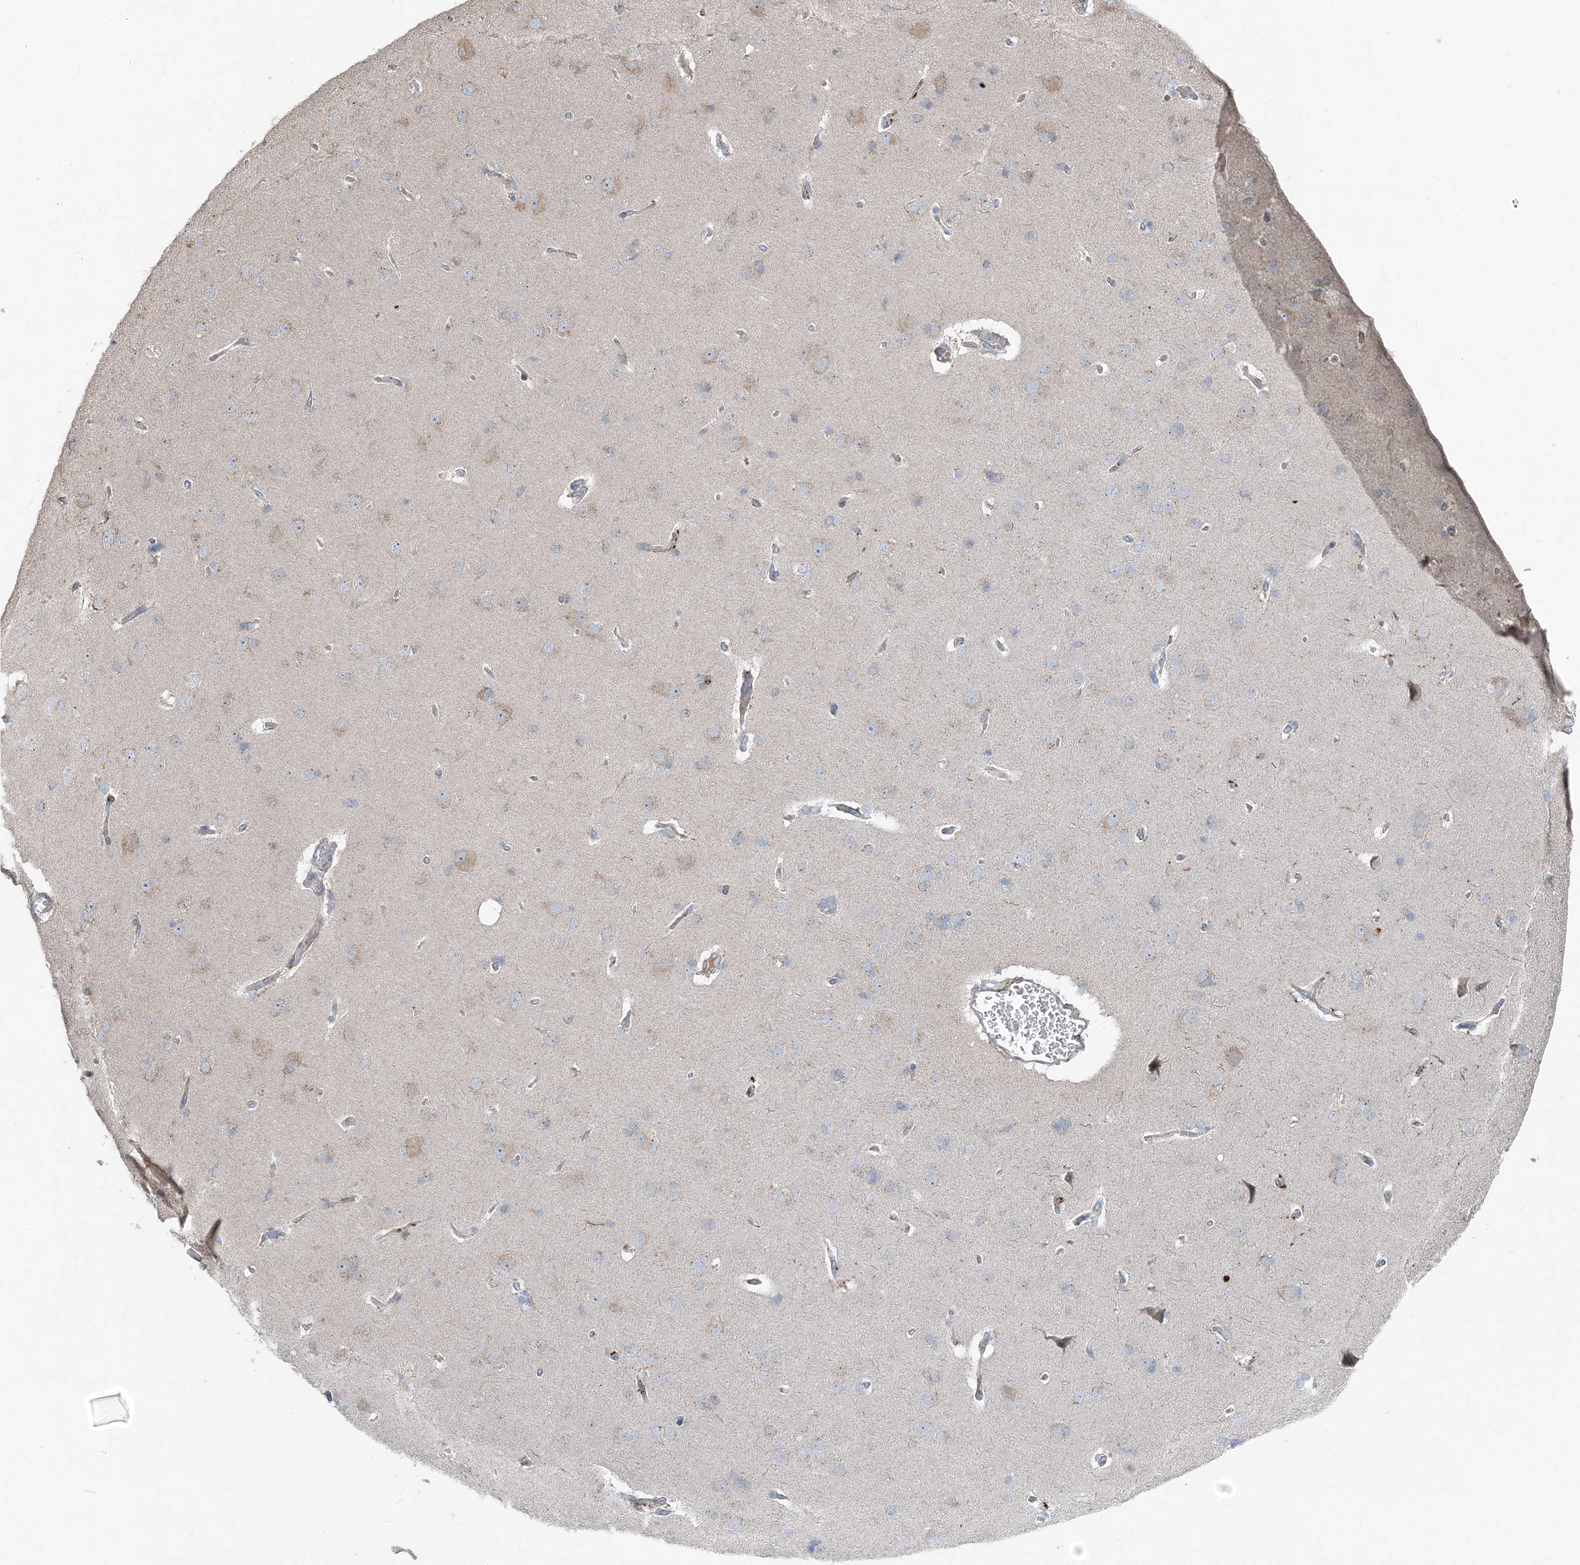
{"staining": {"intensity": "negative", "quantity": "none", "location": "none"}, "tissue": "cerebral cortex", "cell_type": "Endothelial cells", "image_type": "normal", "snomed": [{"axis": "morphology", "description": "Normal tissue, NOS"}, {"axis": "topography", "description": "Cerebral cortex"}], "caption": "There is no significant expression in endothelial cells of cerebral cortex.", "gene": "KY", "patient": {"sex": "male", "age": 62}}